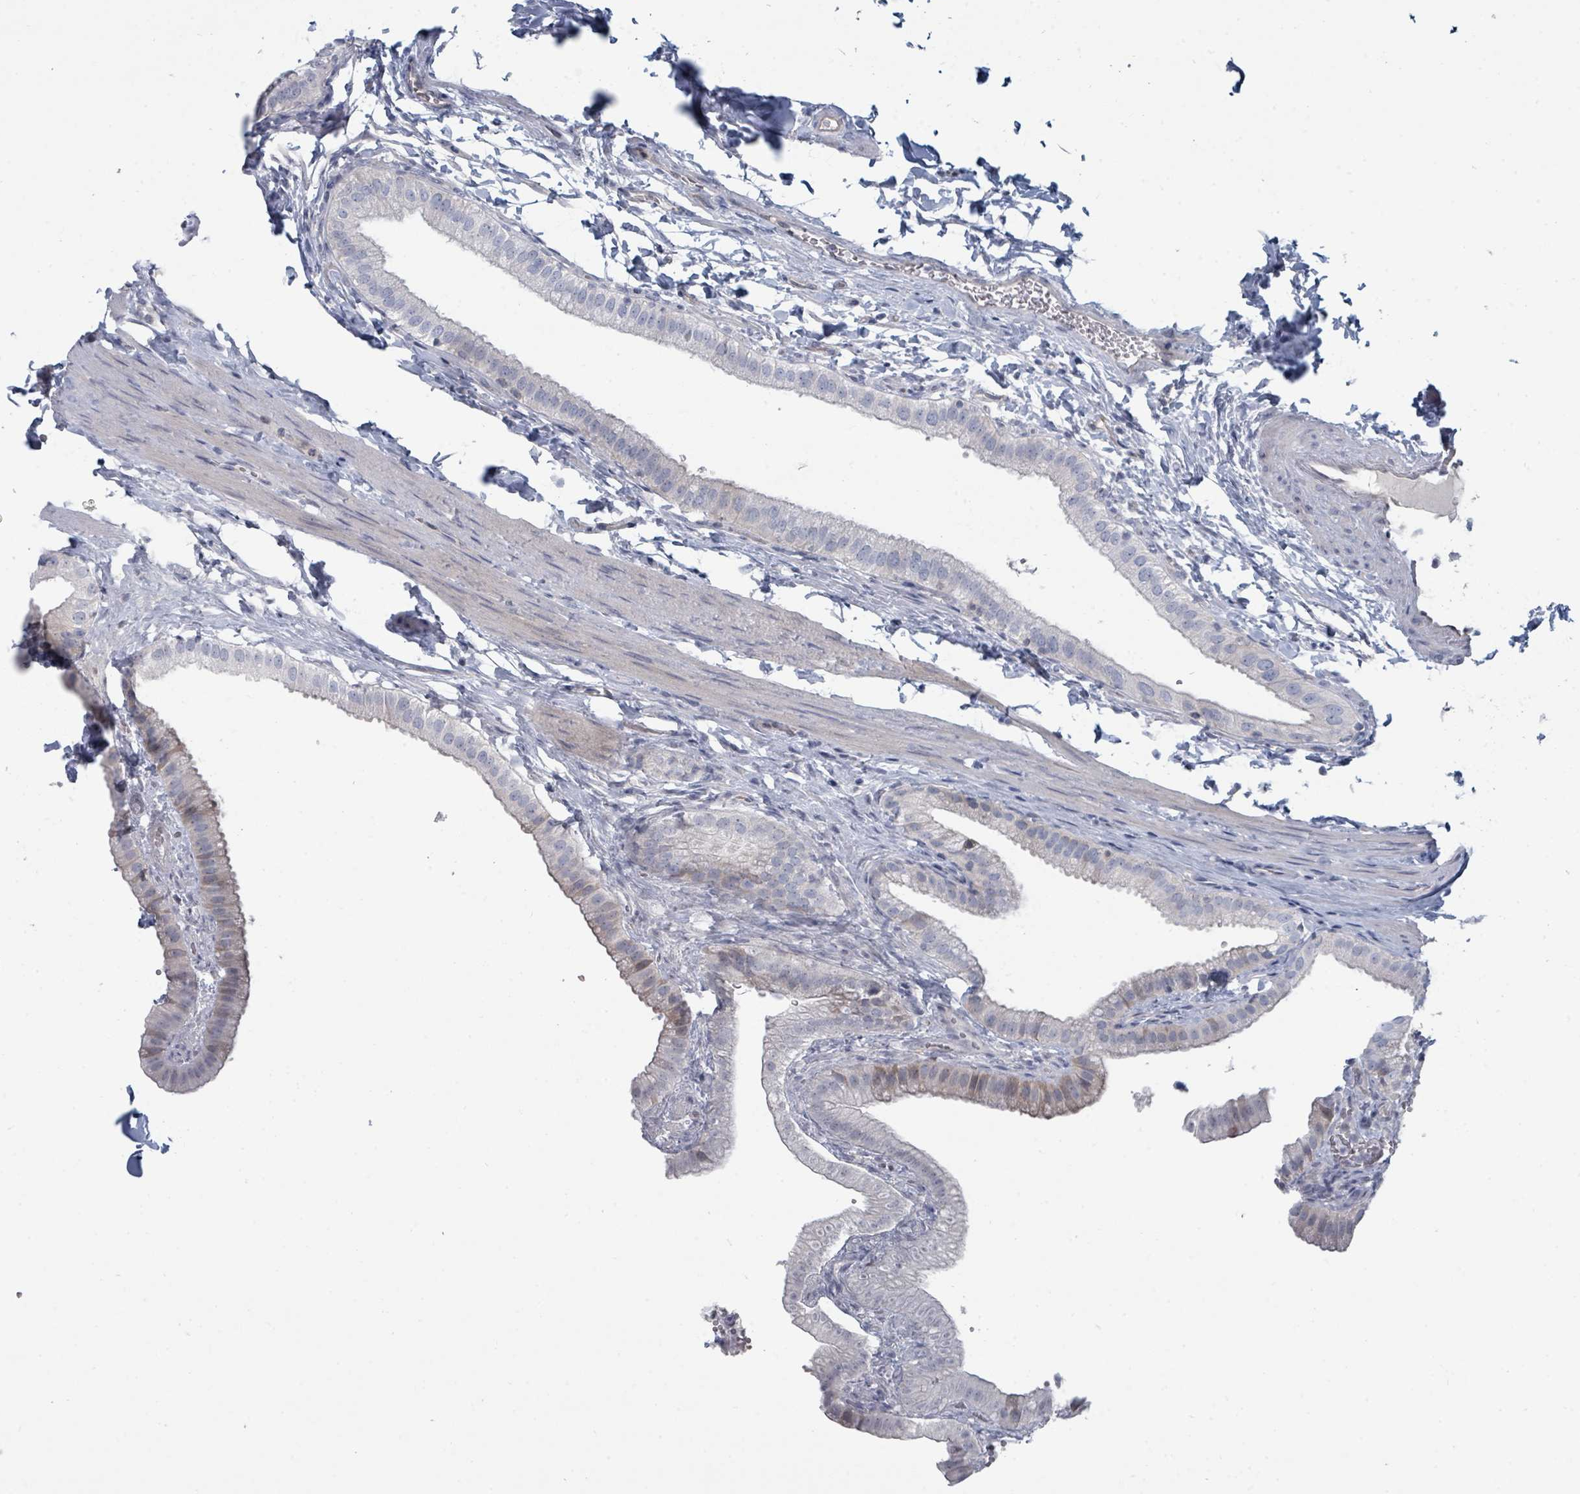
{"staining": {"intensity": "weak", "quantity": "<25%", "location": "cytoplasmic/membranous"}, "tissue": "gallbladder", "cell_type": "Glandular cells", "image_type": "normal", "snomed": [{"axis": "morphology", "description": "Normal tissue, NOS"}, {"axis": "topography", "description": "Gallbladder"}], "caption": "A high-resolution micrograph shows IHC staining of unremarkable gallbladder, which exhibits no significant positivity in glandular cells.", "gene": "SLC25A45", "patient": {"sex": "female", "age": 61}}